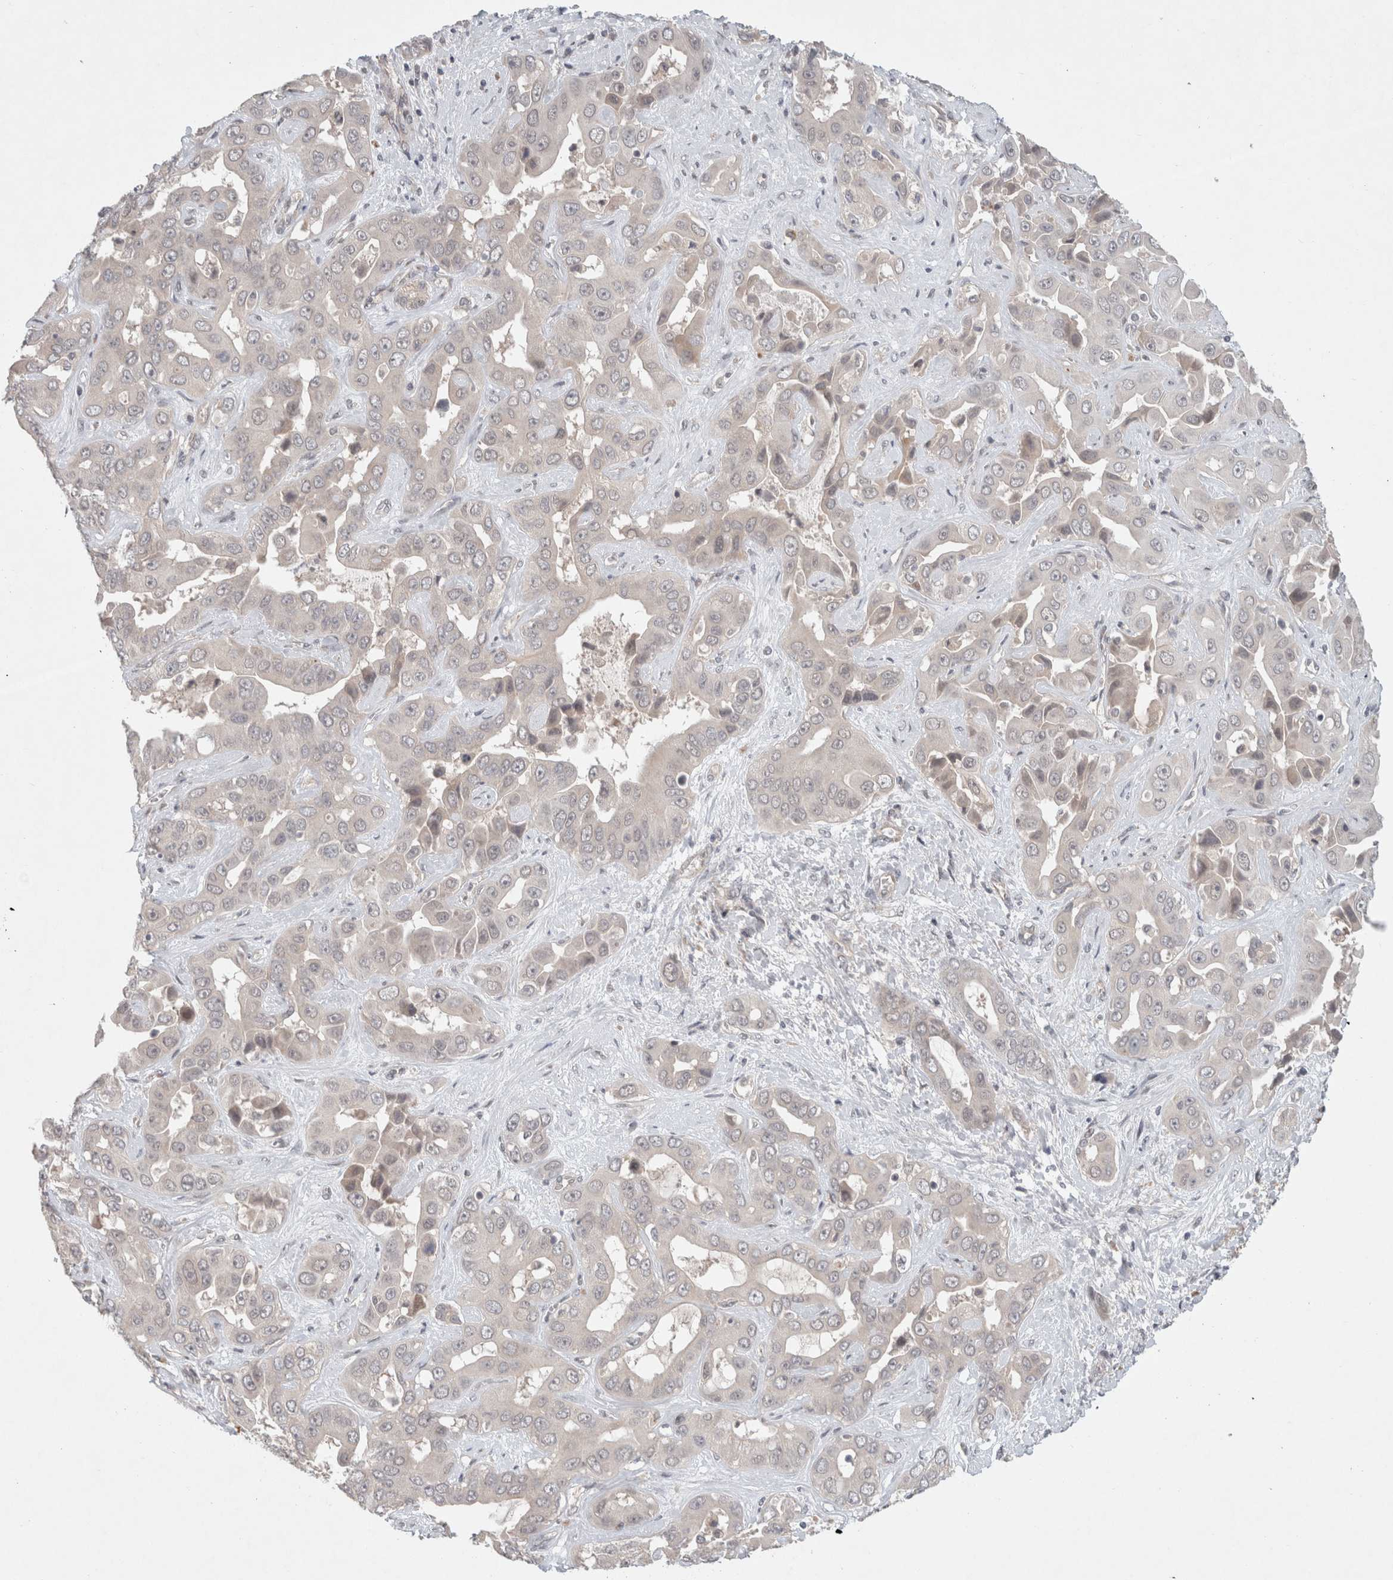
{"staining": {"intensity": "weak", "quantity": "<25%", "location": "cytoplasmic/membranous"}, "tissue": "liver cancer", "cell_type": "Tumor cells", "image_type": "cancer", "snomed": [{"axis": "morphology", "description": "Cholangiocarcinoma"}, {"axis": "topography", "description": "Liver"}], "caption": "Immunohistochemistry (IHC) micrograph of cholangiocarcinoma (liver) stained for a protein (brown), which displays no expression in tumor cells. (DAB immunohistochemistry (IHC) visualized using brightfield microscopy, high magnification).", "gene": "RASAL2", "patient": {"sex": "female", "age": 52}}